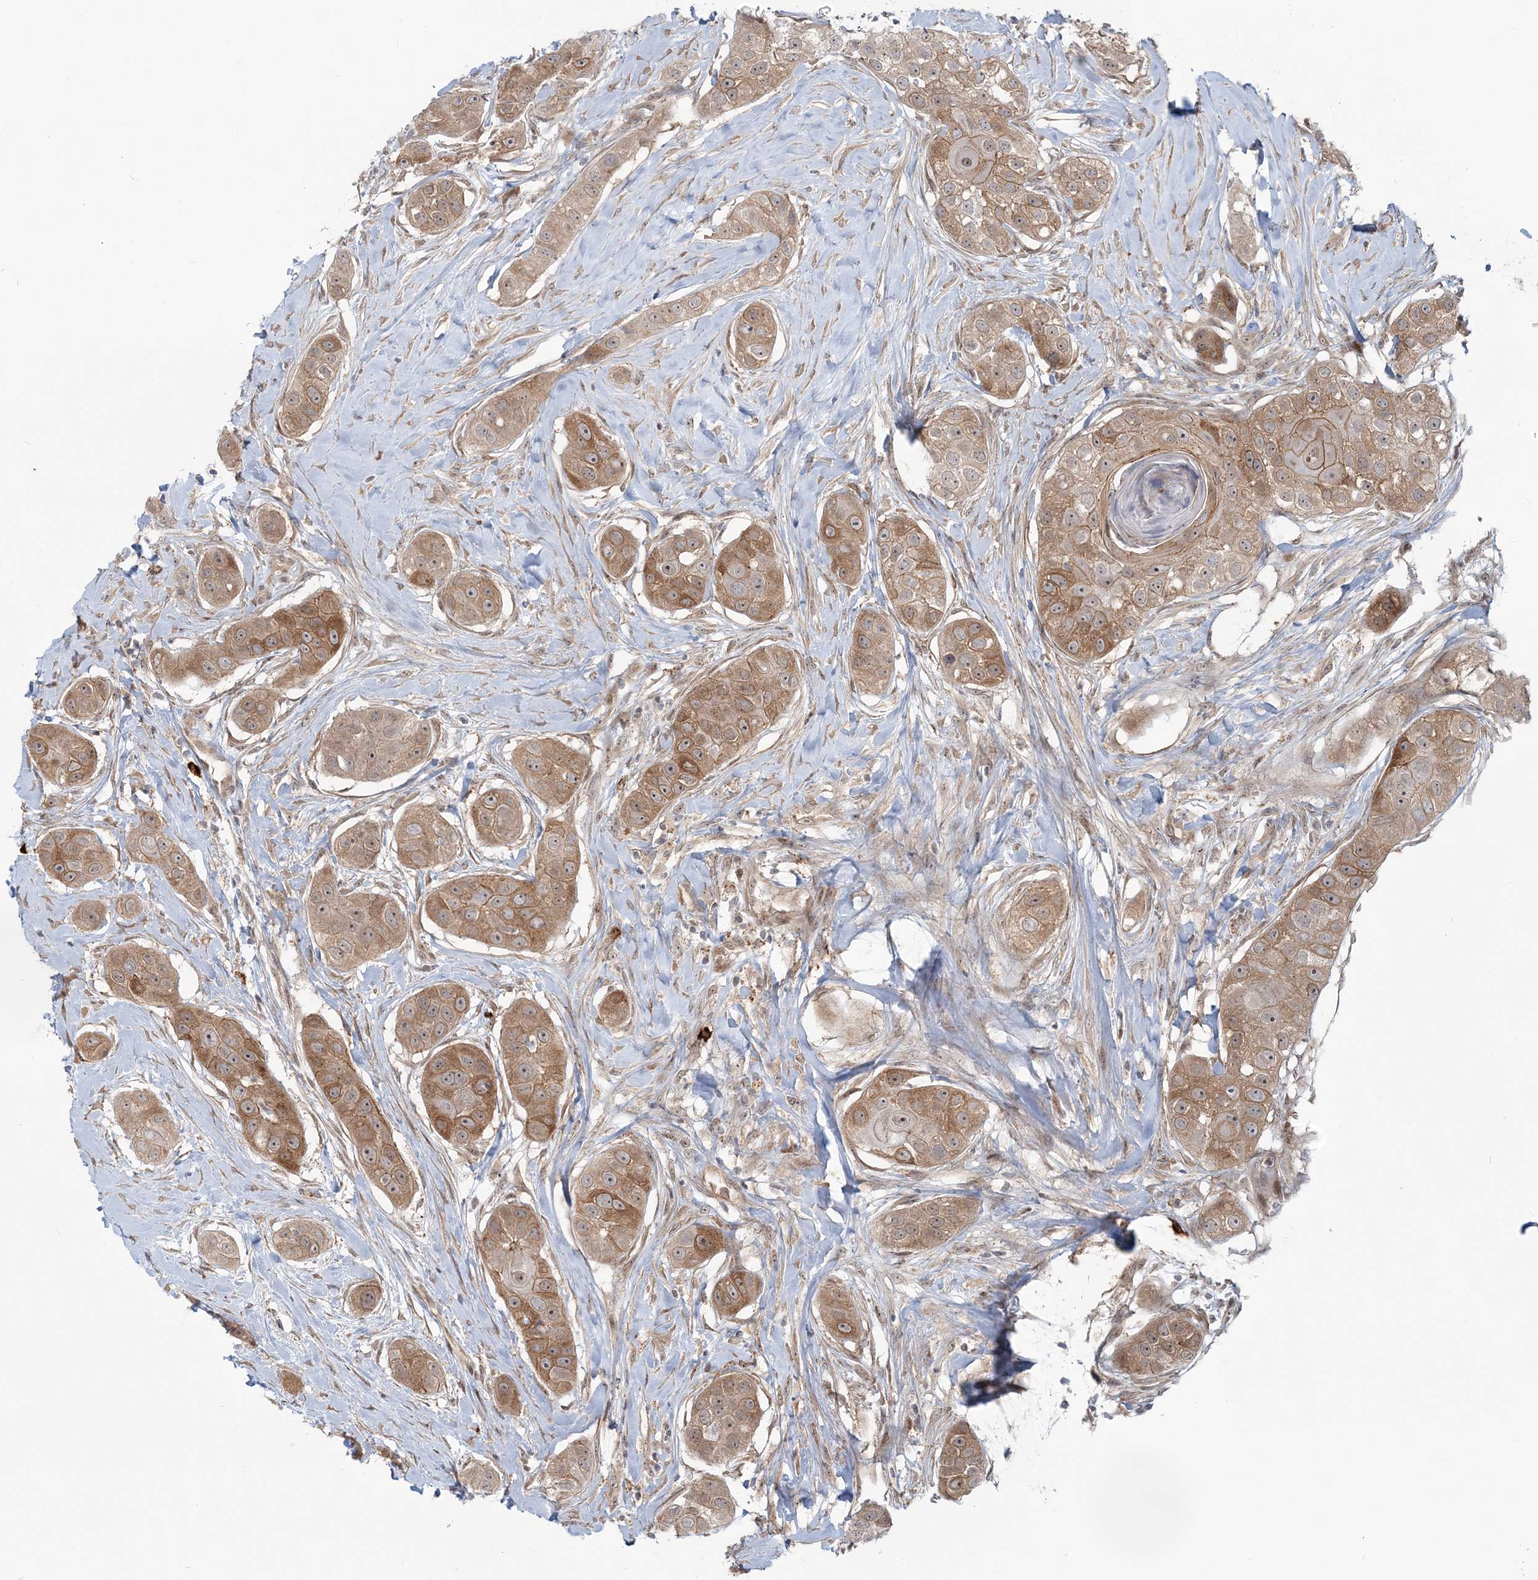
{"staining": {"intensity": "moderate", "quantity": ">75%", "location": "cytoplasmic/membranous"}, "tissue": "head and neck cancer", "cell_type": "Tumor cells", "image_type": "cancer", "snomed": [{"axis": "morphology", "description": "Normal tissue, NOS"}, {"axis": "morphology", "description": "Squamous cell carcinoma, NOS"}, {"axis": "topography", "description": "Skeletal muscle"}, {"axis": "topography", "description": "Head-Neck"}], "caption": "Tumor cells exhibit medium levels of moderate cytoplasmic/membranous positivity in approximately >75% of cells in squamous cell carcinoma (head and neck).", "gene": "SH3PXD2A", "patient": {"sex": "male", "age": 51}}